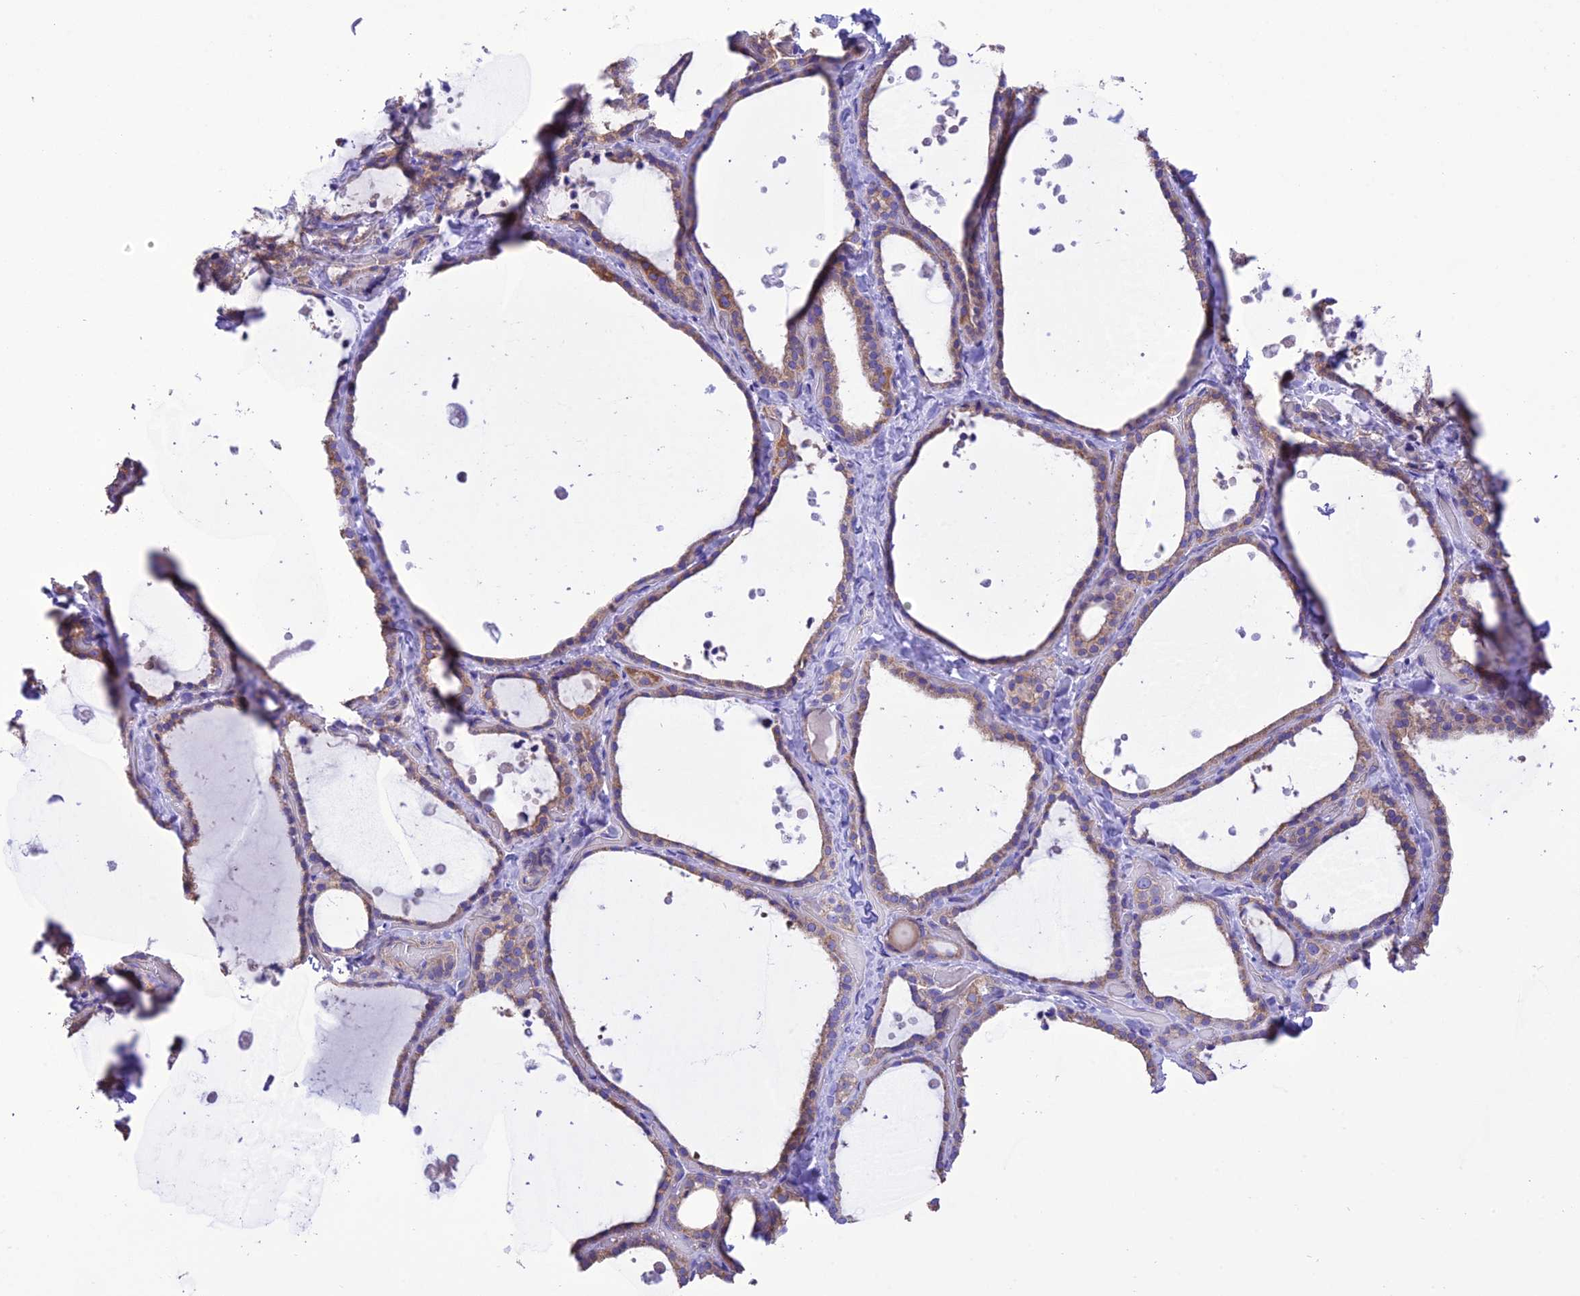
{"staining": {"intensity": "moderate", "quantity": ">75%", "location": "cytoplasmic/membranous"}, "tissue": "thyroid gland", "cell_type": "Glandular cells", "image_type": "normal", "snomed": [{"axis": "morphology", "description": "Normal tissue, NOS"}, {"axis": "topography", "description": "Thyroid gland"}], "caption": "IHC staining of normal thyroid gland, which shows medium levels of moderate cytoplasmic/membranous staining in approximately >75% of glandular cells indicating moderate cytoplasmic/membranous protein staining. The staining was performed using DAB (3,3'-diaminobenzidine) (brown) for protein detection and nuclei were counterstained in hematoxylin (blue).", "gene": "MAP3K12", "patient": {"sex": "female", "age": 44}}